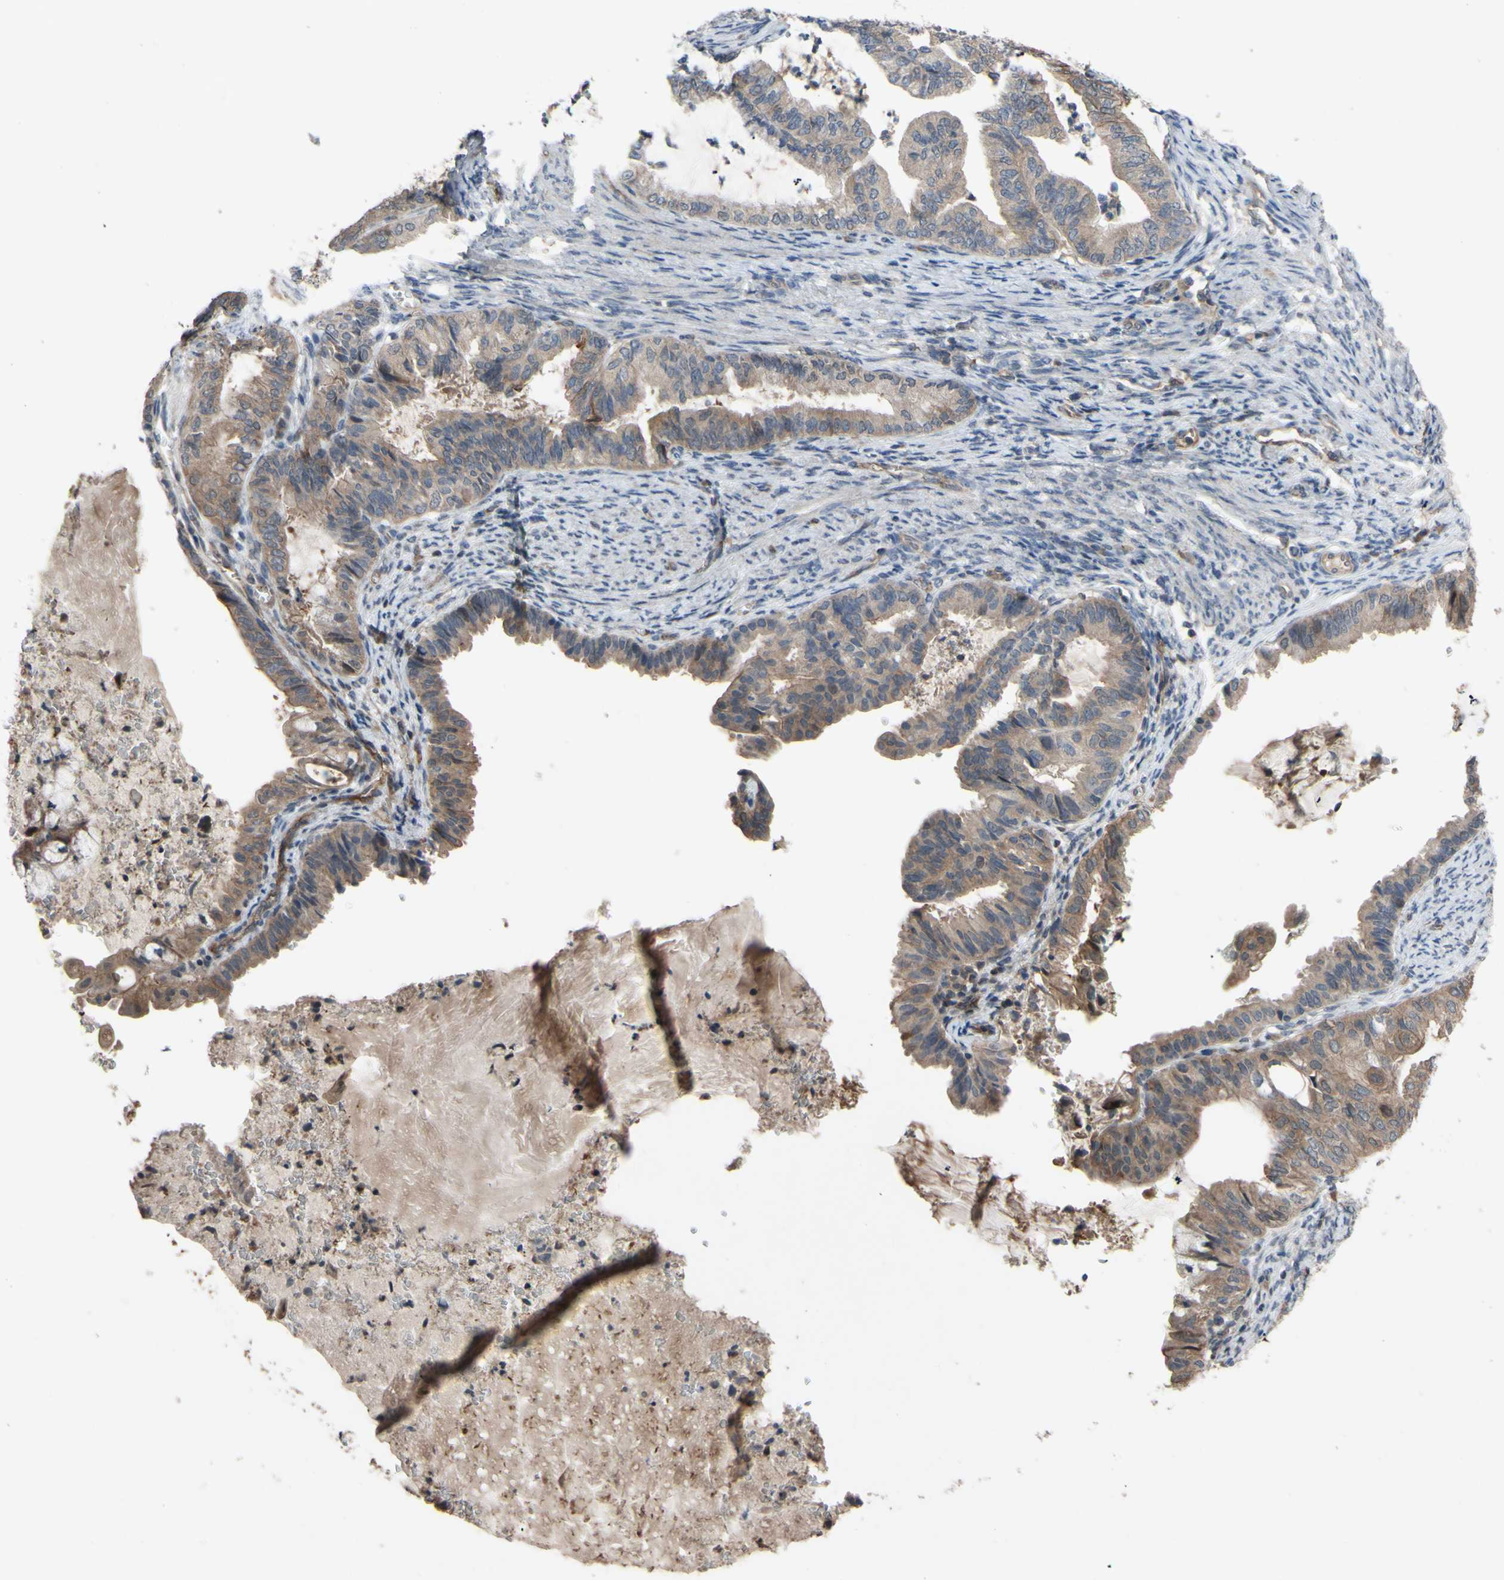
{"staining": {"intensity": "moderate", "quantity": ">75%", "location": "cytoplasmic/membranous"}, "tissue": "endometrial cancer", "cell_type": "Tumor cells", "image_type": "cancer", "snomed": [{"axis": "morphology", "description": "Adenocarcinoma, NOS"}, {"axis": "topography", "description": "Endometrium"}], "caption": "Immunohistochemistry (IHC) histopathology image of endometrial cancer (adenocarcinoma) stained for a protein (brown), which shows medium levels of moderate cytoplasmic/membranous positivity in about >75% of tumor cells.", "gene": "SHROOM4", "patient": {"sex": "female", "age": 86}}